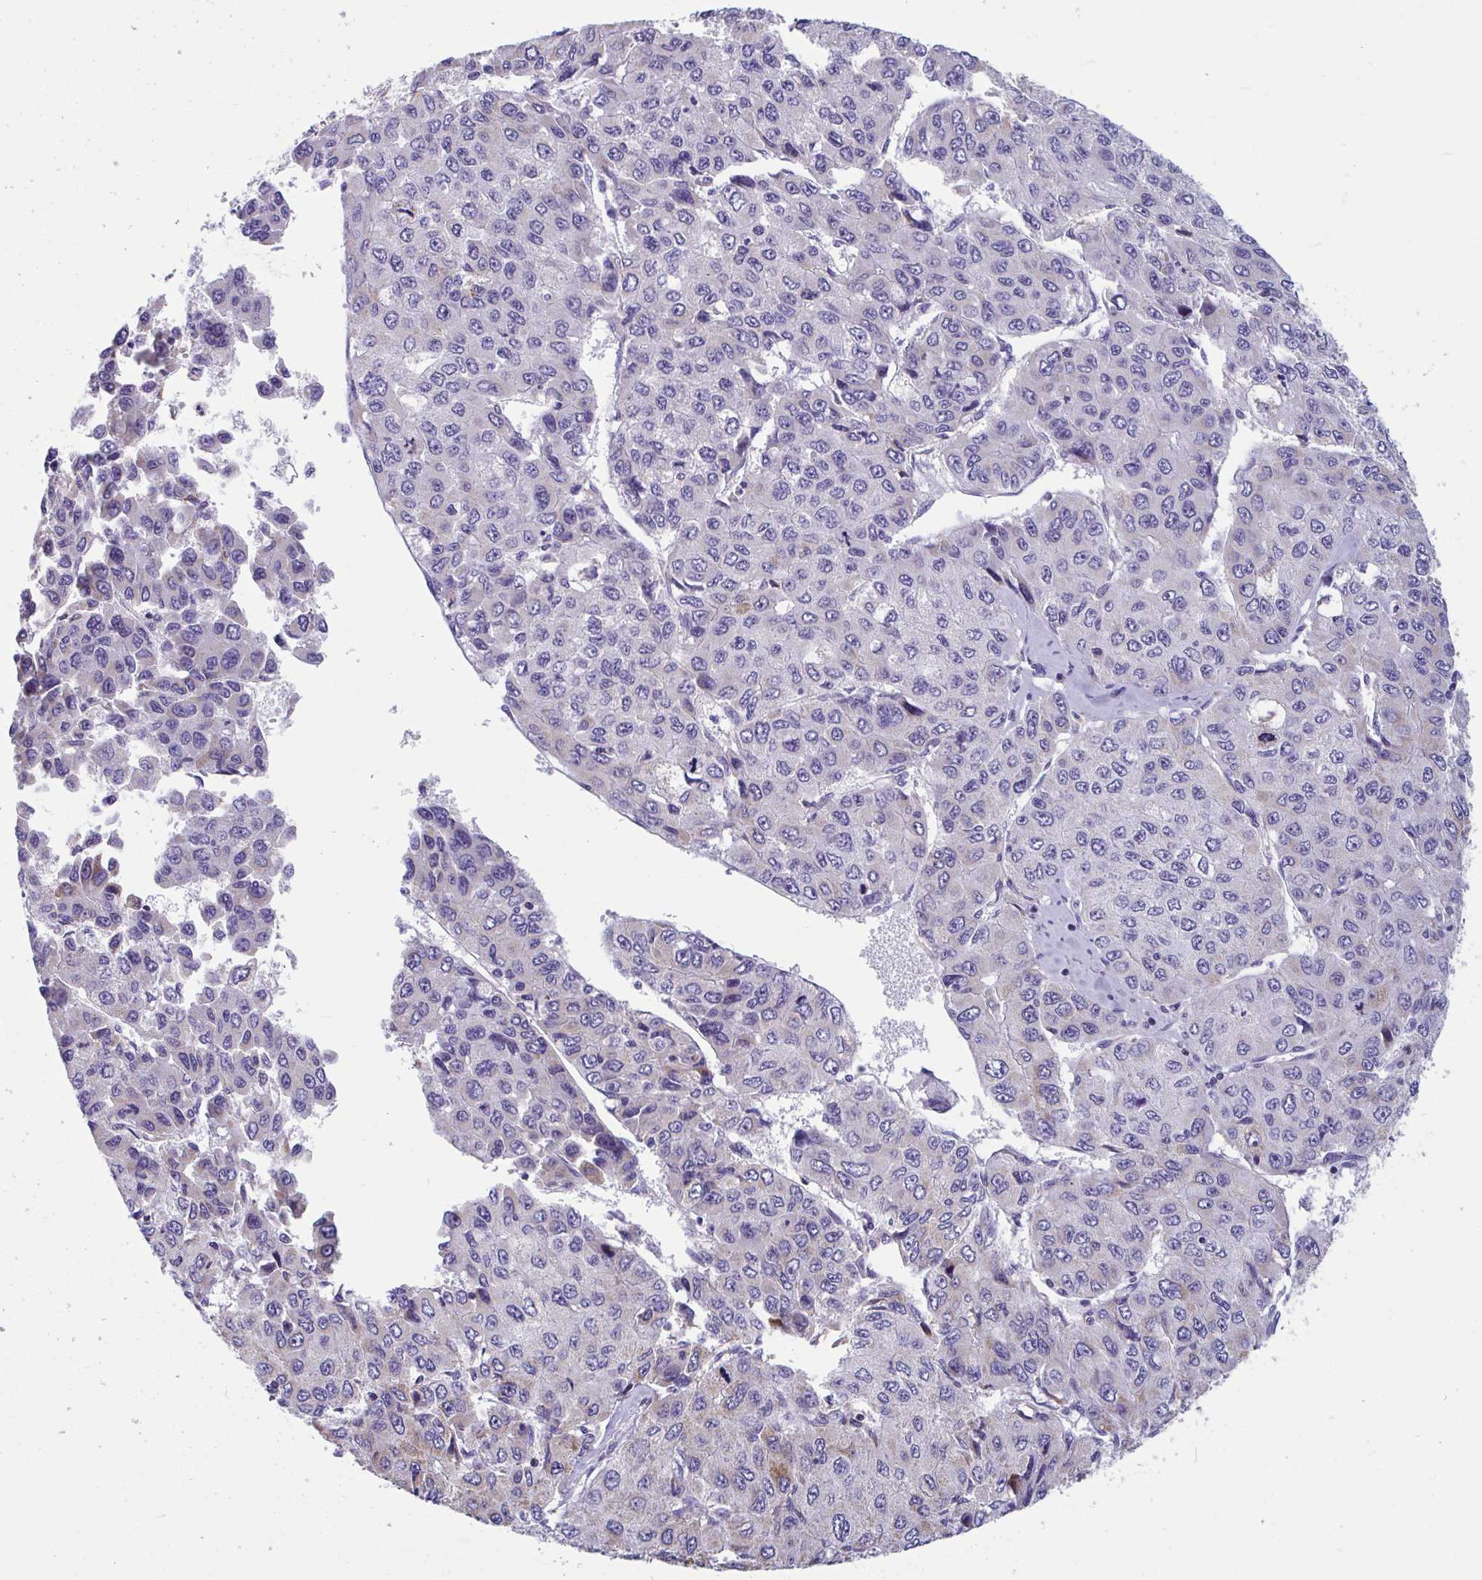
{"staining": {"intensity": "moderate", "quantity": "<25%", "location": "cytoplasmic/membranous"}, "tissue": "liver cancer", "cell_type": "Tumor cells", "image_type": "cancer", "snomed": [{"axis": "morphology", "description": "Carcinoma, Hepatocellular, NOS"}, {"axis": "topography", "description": "Liver"}], "caption": "Protein staining by immunohistochemistry (IHC) shows moderate cytoplasmic/membranous positivity in approximately <25% of tumor cells in hepatocellular carcinoma (liver). (DAB (3,3'-diaminobenzidine) = brown stain, brightfield microscopy at high magnification).", "gene": "OR13A1", "patient": {"sex": "female", "age": 66}}